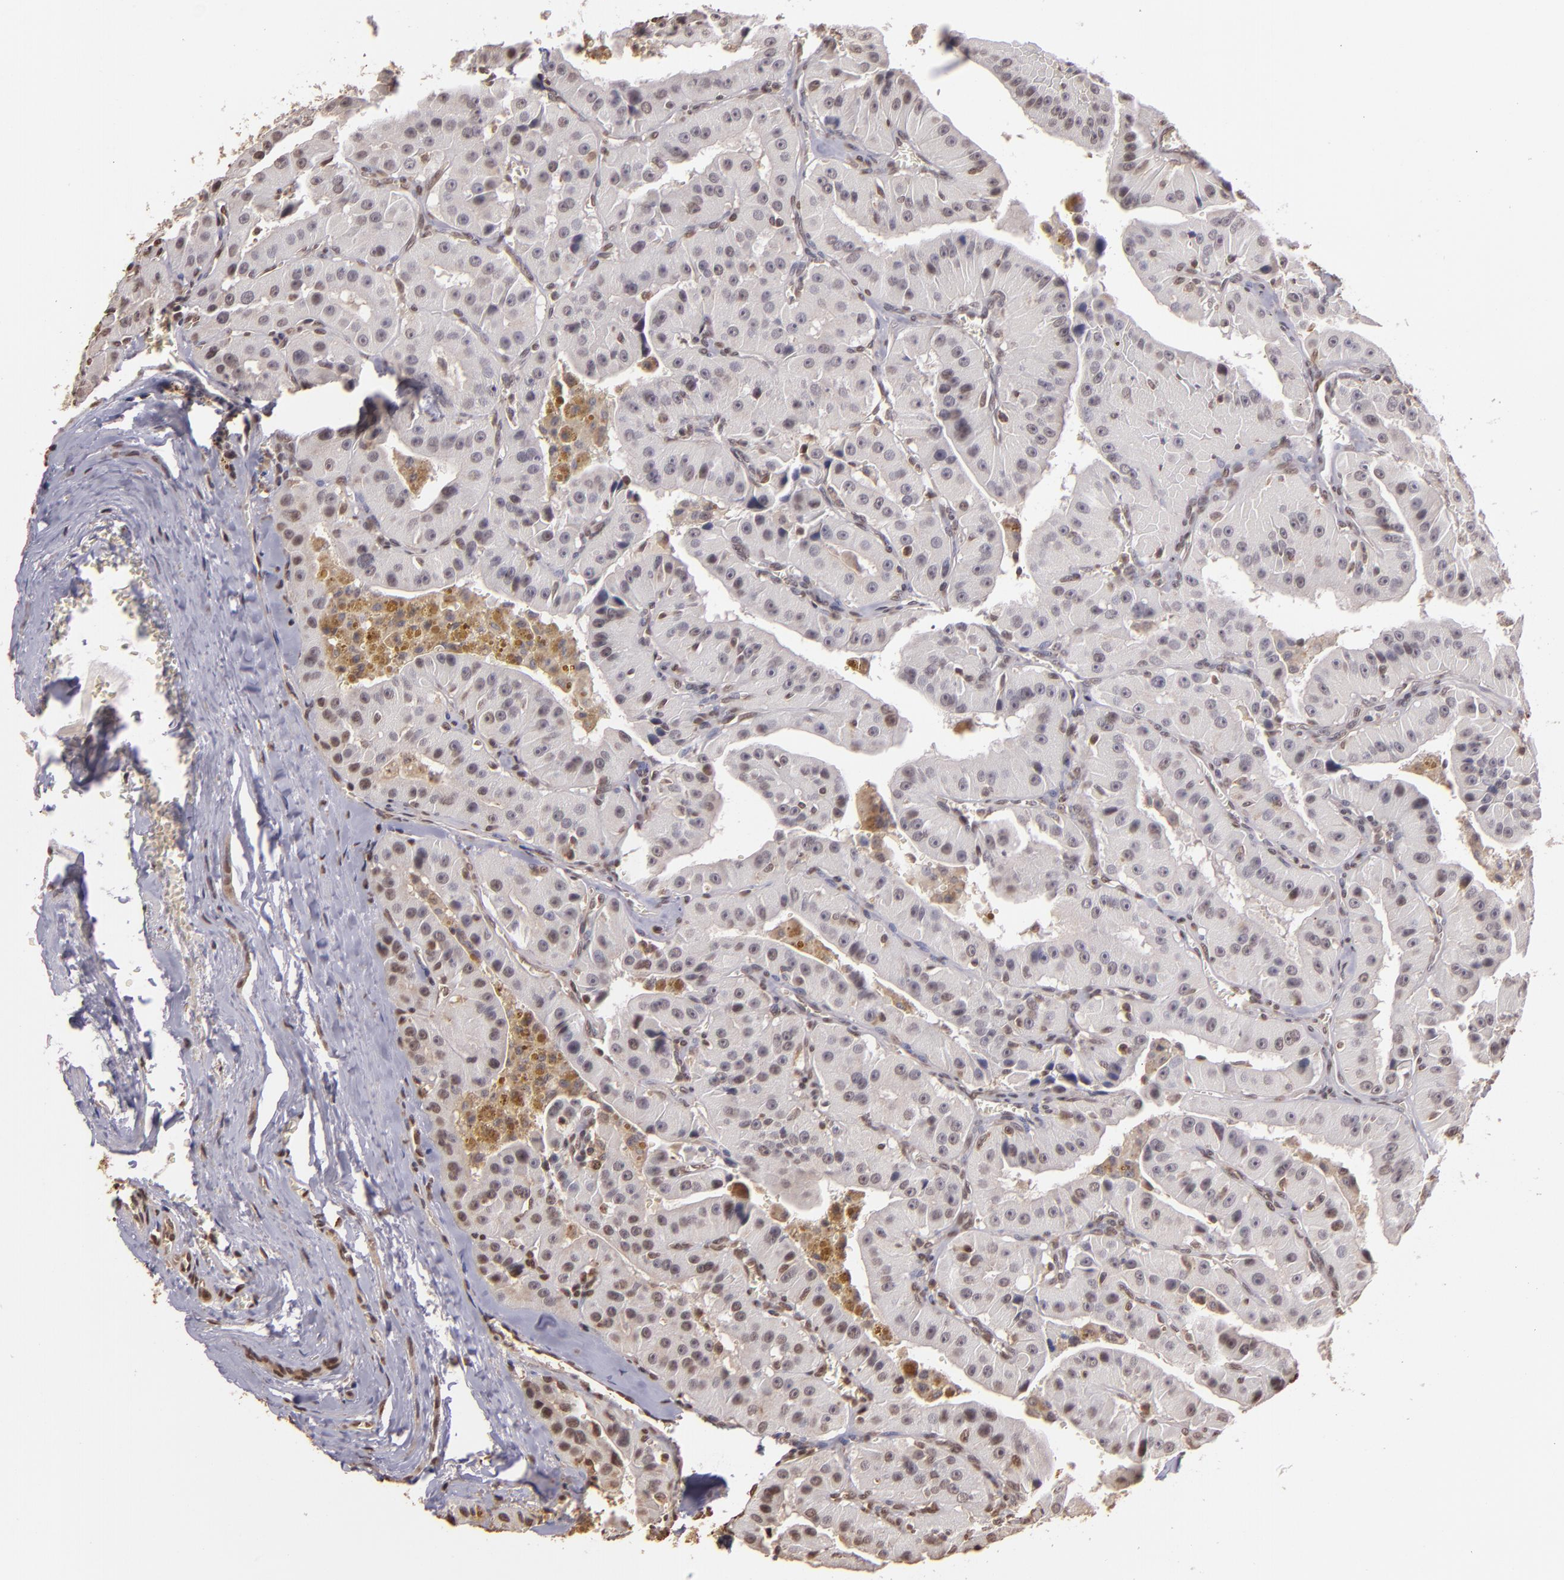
{"staining": {"intensity": "weak", "quantity": "<25%", "location": "nuclear"}, "tissue": "thyroid cancer", "cell_type": "Tumor cells", "image_type": "cancer", "snomed": [{"axis": "morphology", "description": "Carcinoma, NOS"}, {"axis": "topography", "description": "Thyroid gland"}], "caption": "An immunohistochemistry (IHC) image of carcinoma (thyroid) is shown. There is no staining in tumor cells of carcinoma (thyroid). (DAB (3,3'-diaminobenzidine) IHC with hematoxylin counter stain).", "gene": "ARPC2", "patient": {"sex": "male", "age": 76}}